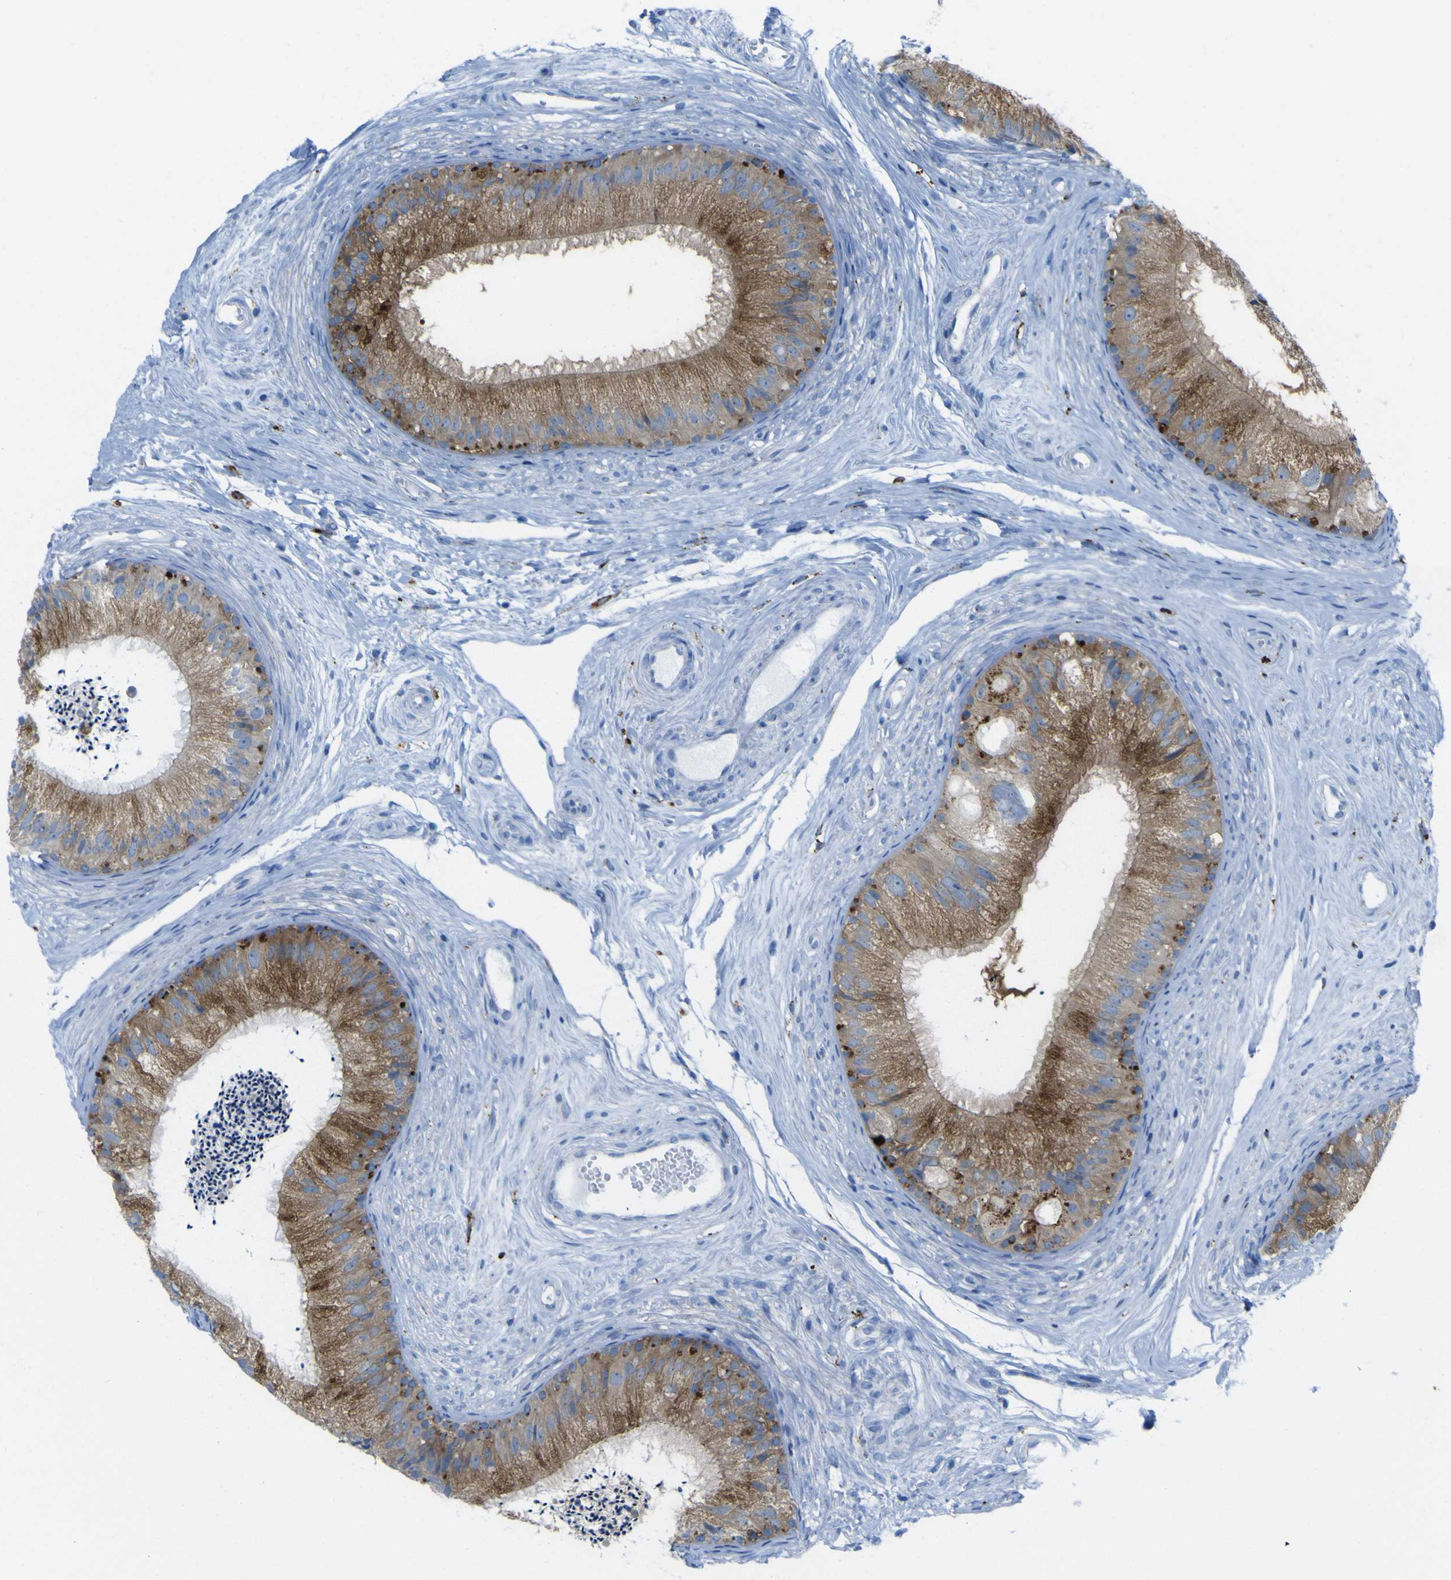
{"staining": {"intensity": "strong", "quantity": "25%-75%", "location": "cytoplasmic/membranous"}, "tissue": "epididymis", "cell_type": "Glandular cells", "image_type": "normal", "snomed": [{"axis": "morphology", "description": "Normal tissue, NOS"}, {"axis": "topography", "description": "Epididymis"}], "caption": "Immunohistochemistry (IHC) micrograph of normal epididymis stained for a protein (brown), which displays high levels of strong cytoplasmic/membranous positivity in about 25%-75% of glandular cells.", "gene": "PLD3", "patient": {"sex": "male", "age": 56}}